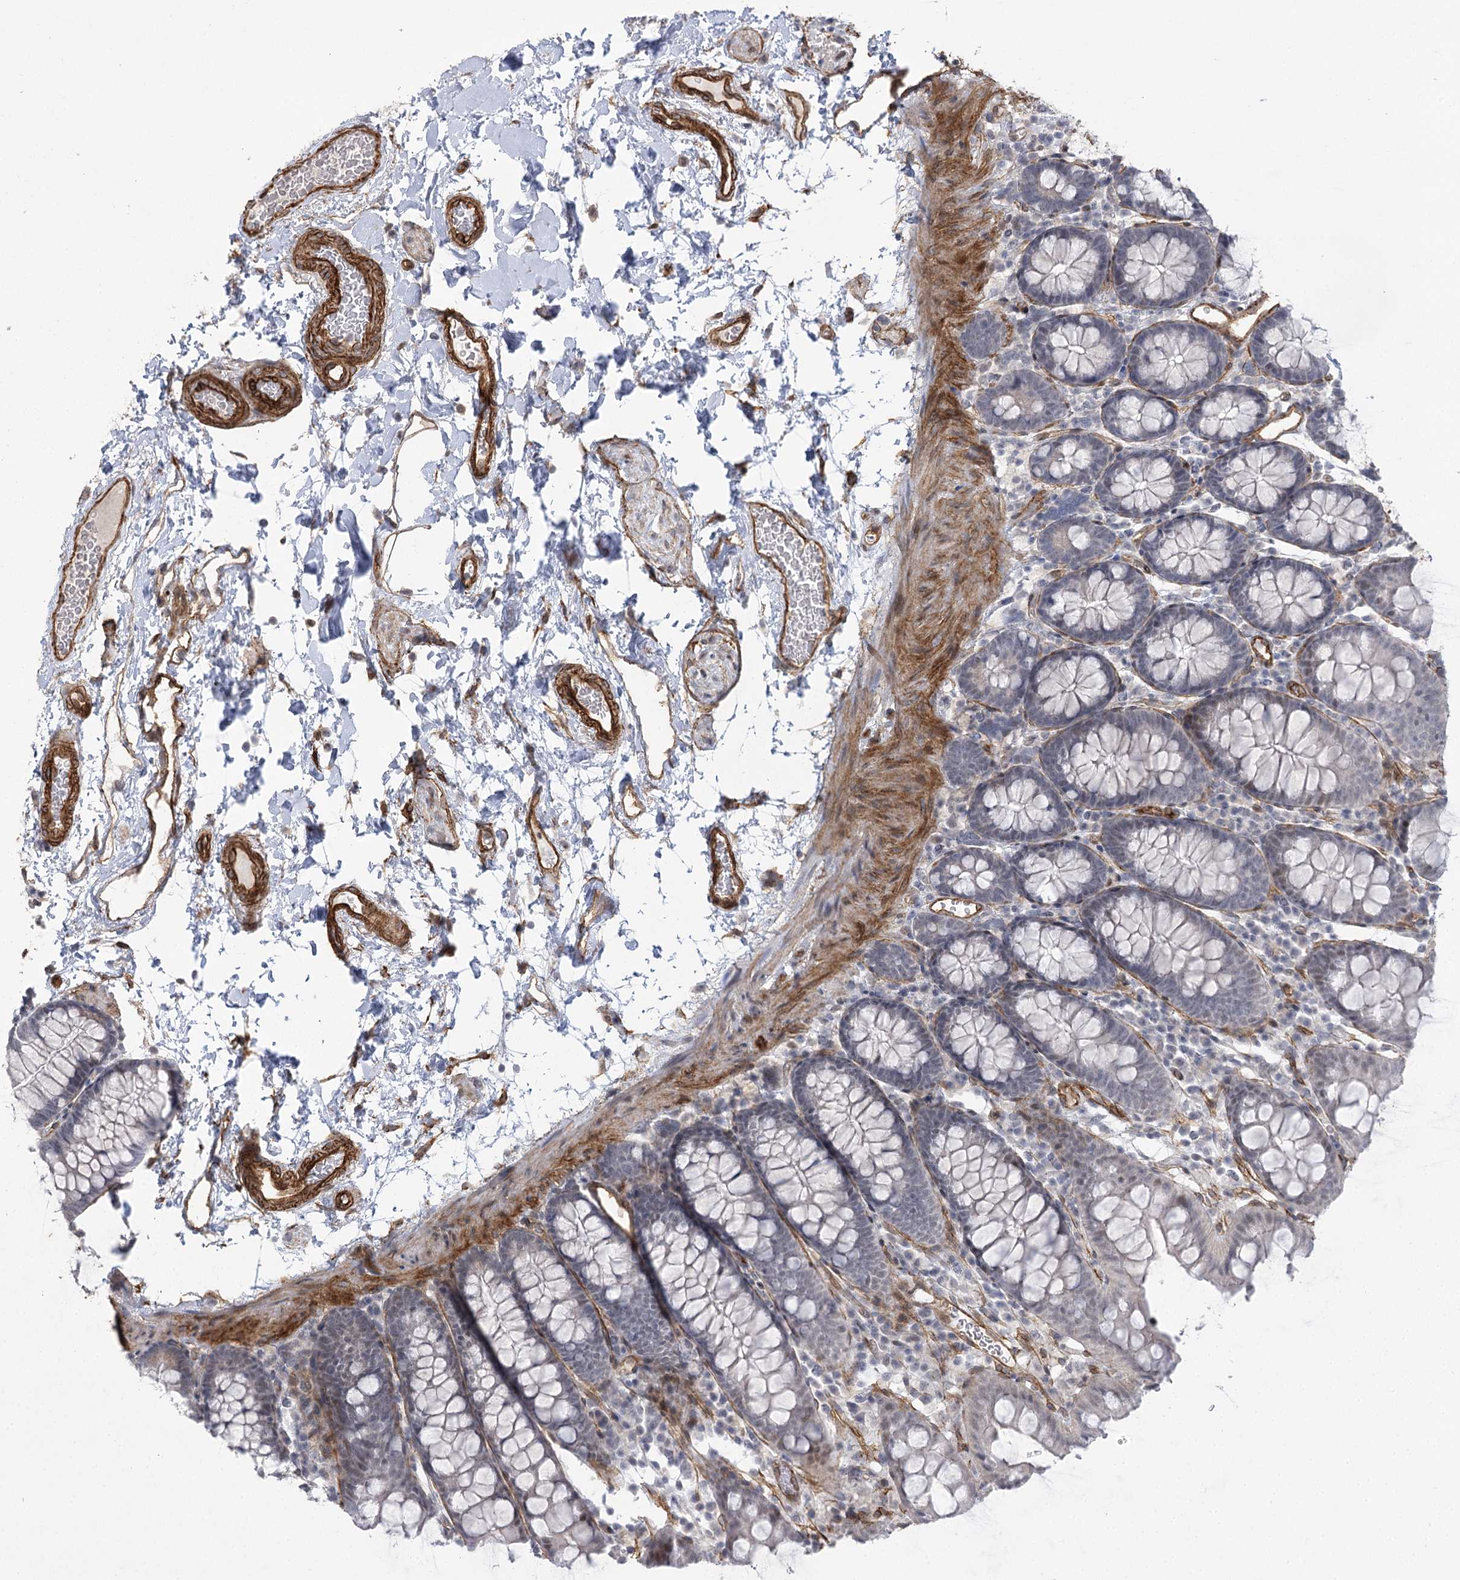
{"staining": {"intensity": "moderate", "quantity": ">75%", "location": "cytoplasmic/membranous"}, "tissue": "colon", "cell_type": "Endothelial cells", "image_type": "normal", "snomed": [{"axis": "morphology", "description": "Normal tissue, NOS"}, {"axis": "topography", "description": "Colon"}], "caption": "Endothelial cells show medium levels of moderate cytoplasmic/membranous staining in approximately >75% of cells in unremarkable colon.", "gene": "AMTN", "patient": {"sex": "male", "age": 75}}